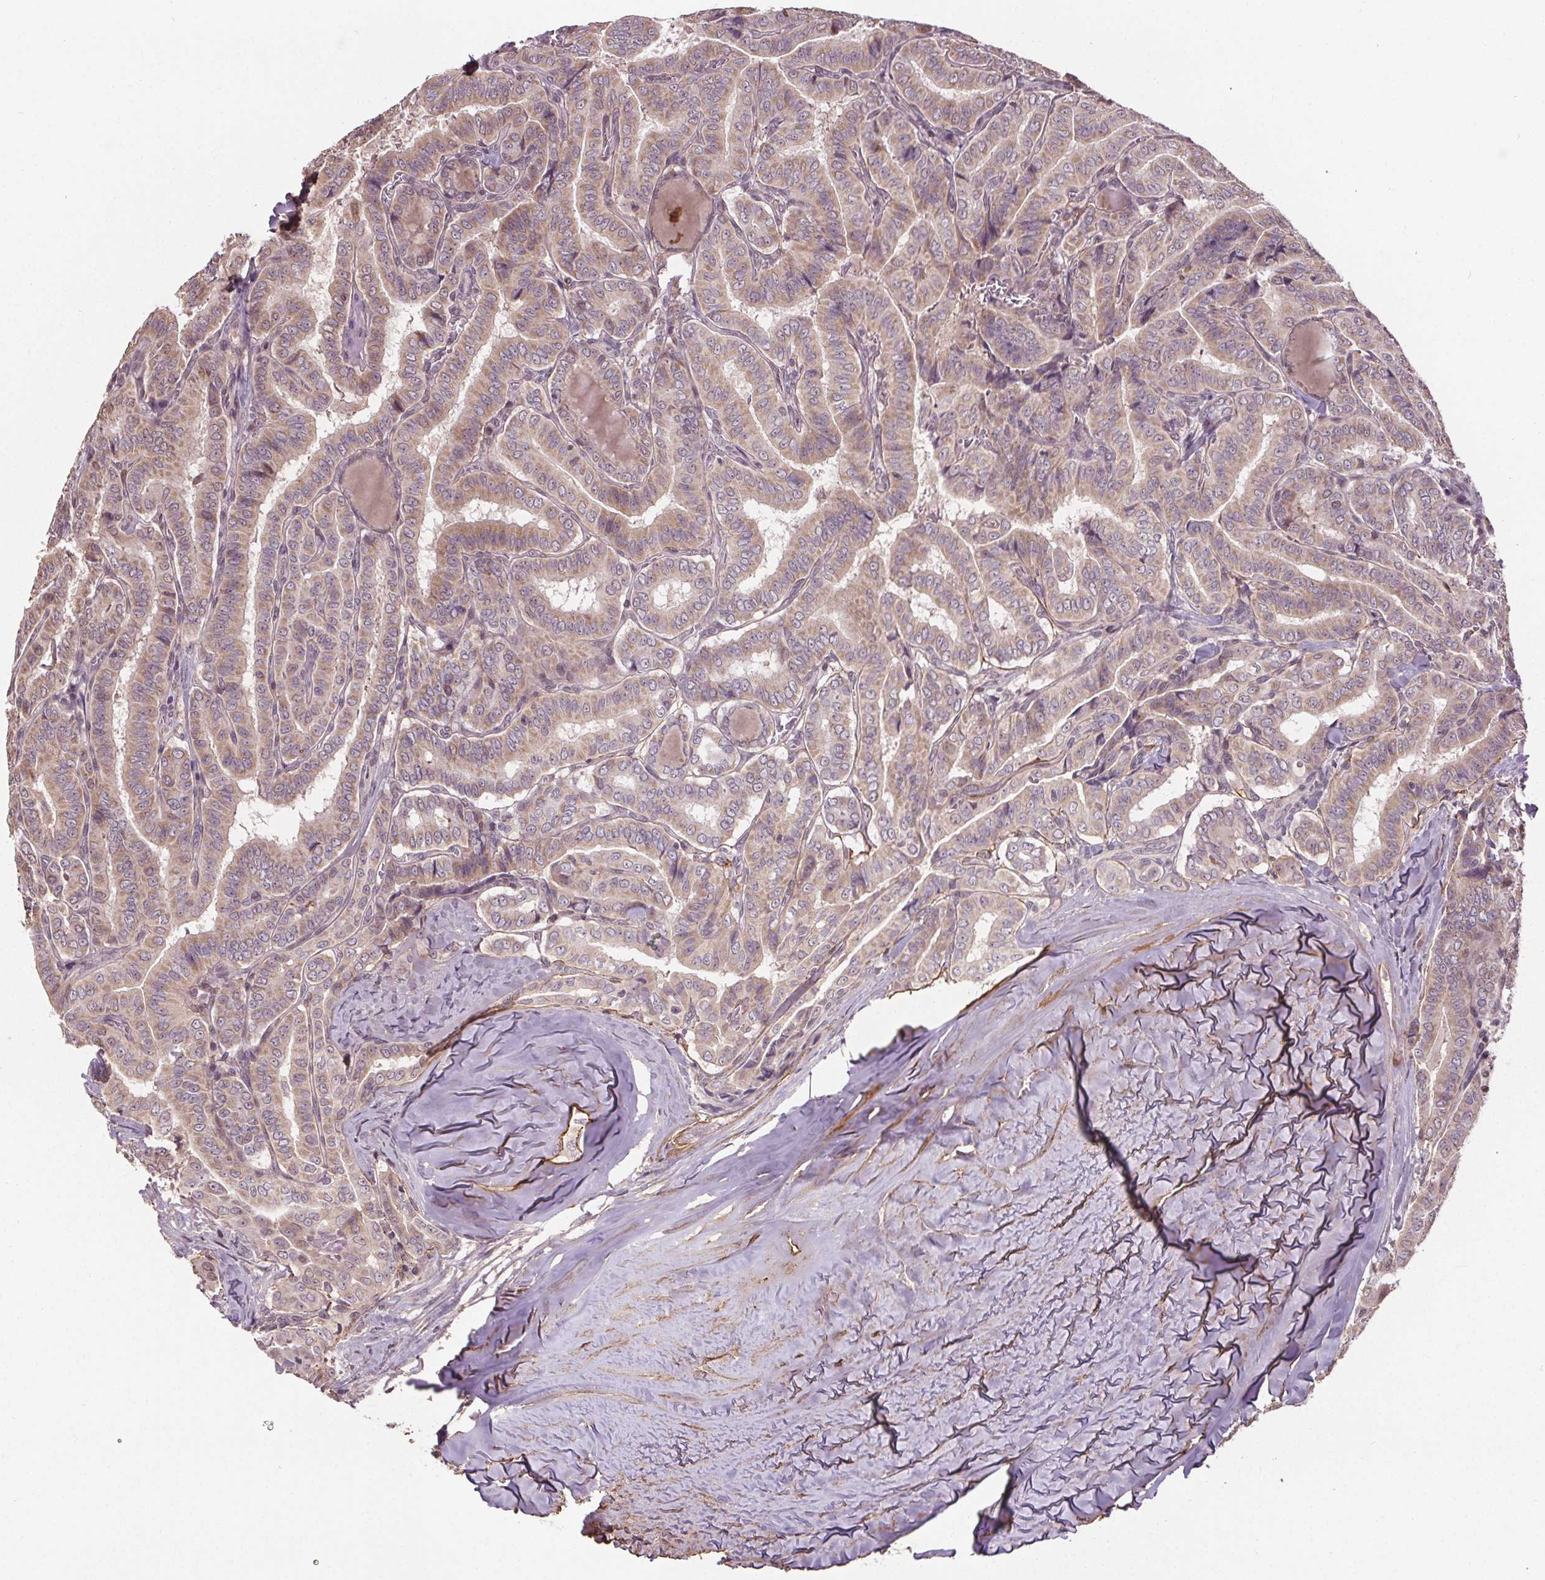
{"staining": {"intensity": "weak", "quantity": ">75%", "location": "cytoplasmic/membranous"}, "tissue": "thyroid cancer", "cell_type": "Tumor cells", "image_type": "cancer", "snomed": [{"axis": "morphology", "description": "Papillary adenocarcinoma, NOS"}, {"axis": "morphology", "description": "Papillary adenoma metastatic"}, {"axis": "topography", "description": "Thyroid gland"}], "caption": "Human thyroid cancer stained for a protein (brown) reveals weak cytoplasmic/membranous positive expression in about >75% of tumor cells.", "gene": "KIAA0232", "patient": {"sex": "female", "age": 50}}